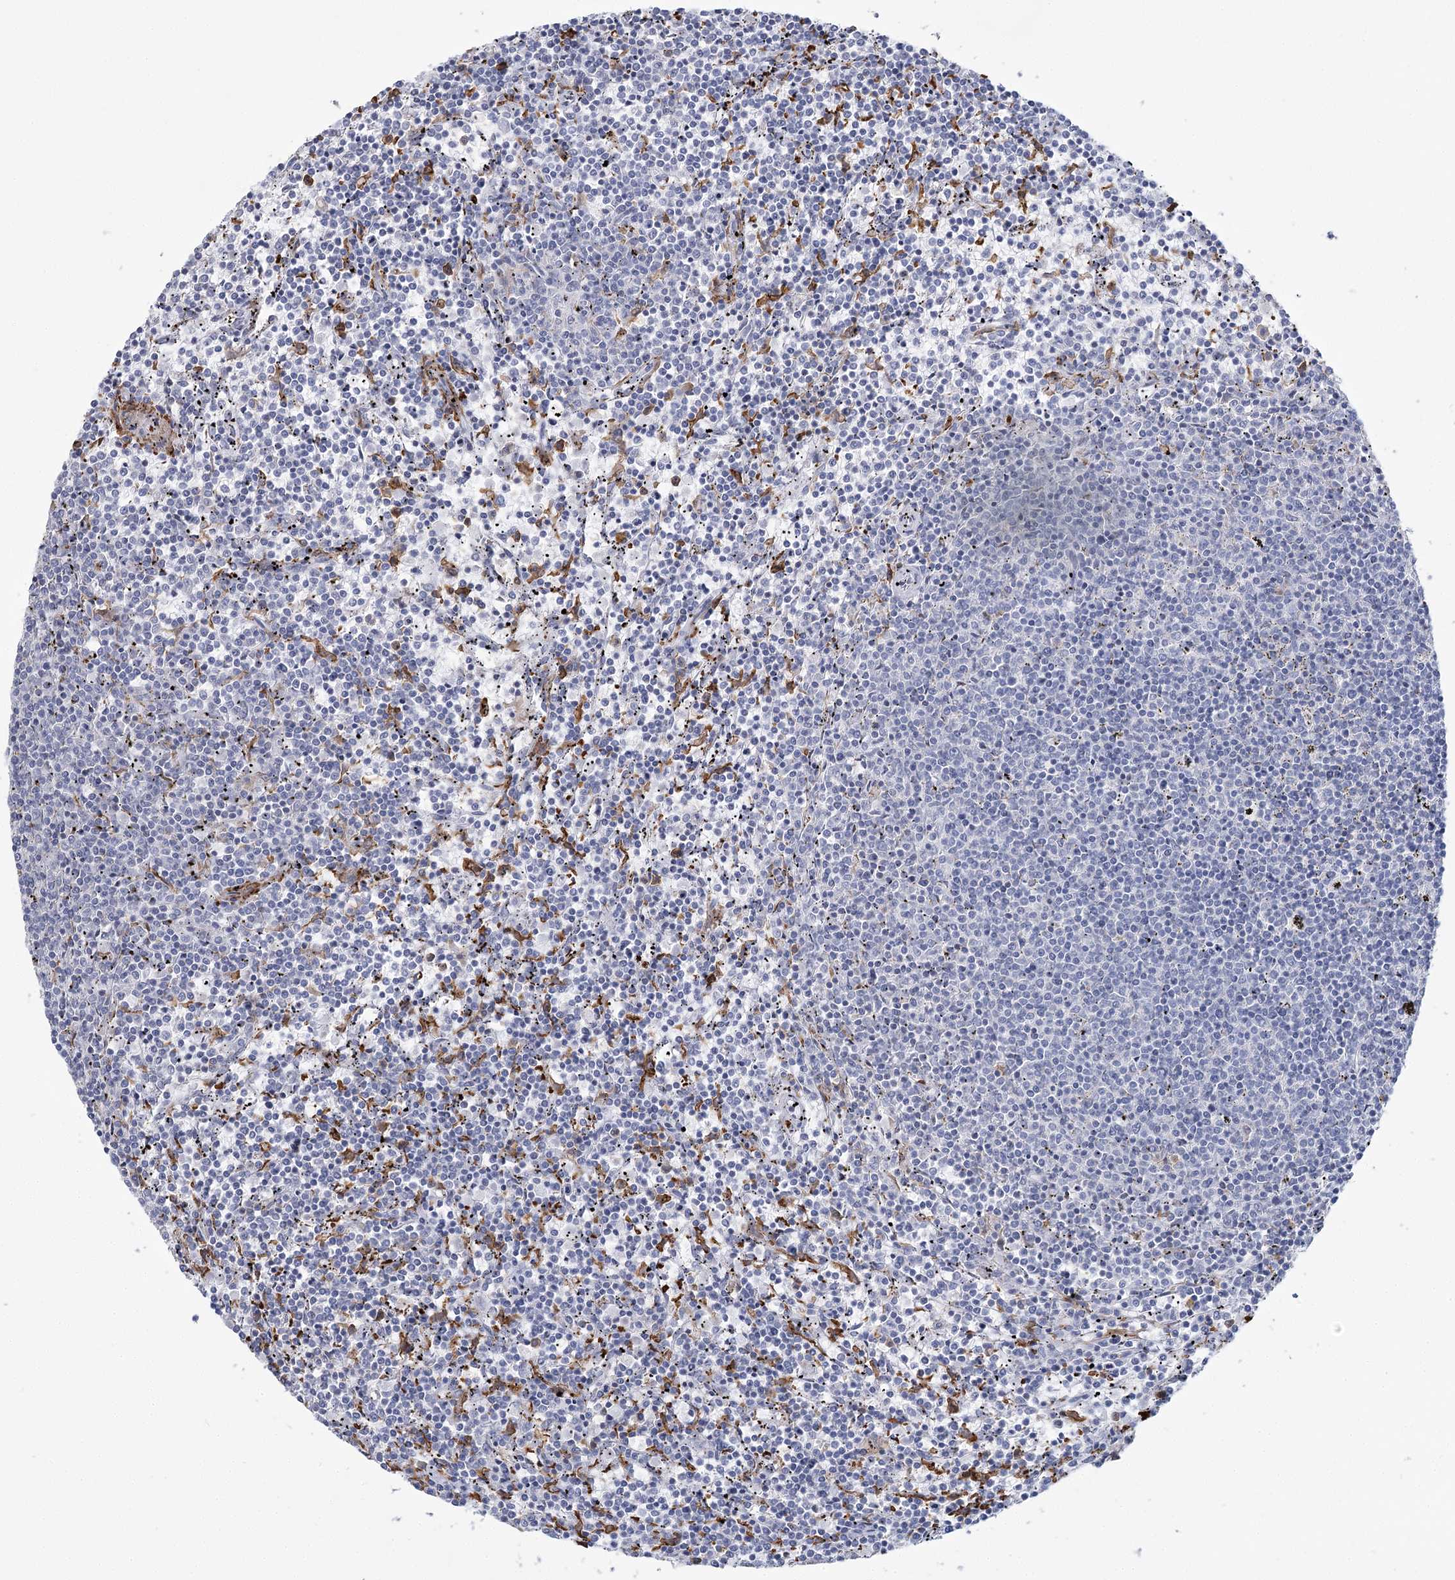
{"staining": {"intensity": "negative", "quantity": "none", "location": "none"}, "tissue": "lymphoma", "cell_type": "Tumor cells", "image_type": "cancer", "snomed": [{"axis": "morphology", "description": "Malignant lymphoma, non-Hodgkin's type, Low grade"}, {"axis": "topography", "description": "Spleen"}], "caption": "Photomicrograph shows no protein staining in tumor cells of malignant lymphoma, non-Hodgkin's type (low-grade) tissue.", "gene": "C11orf1", "patient": {"sex": "female", "age": 50}}